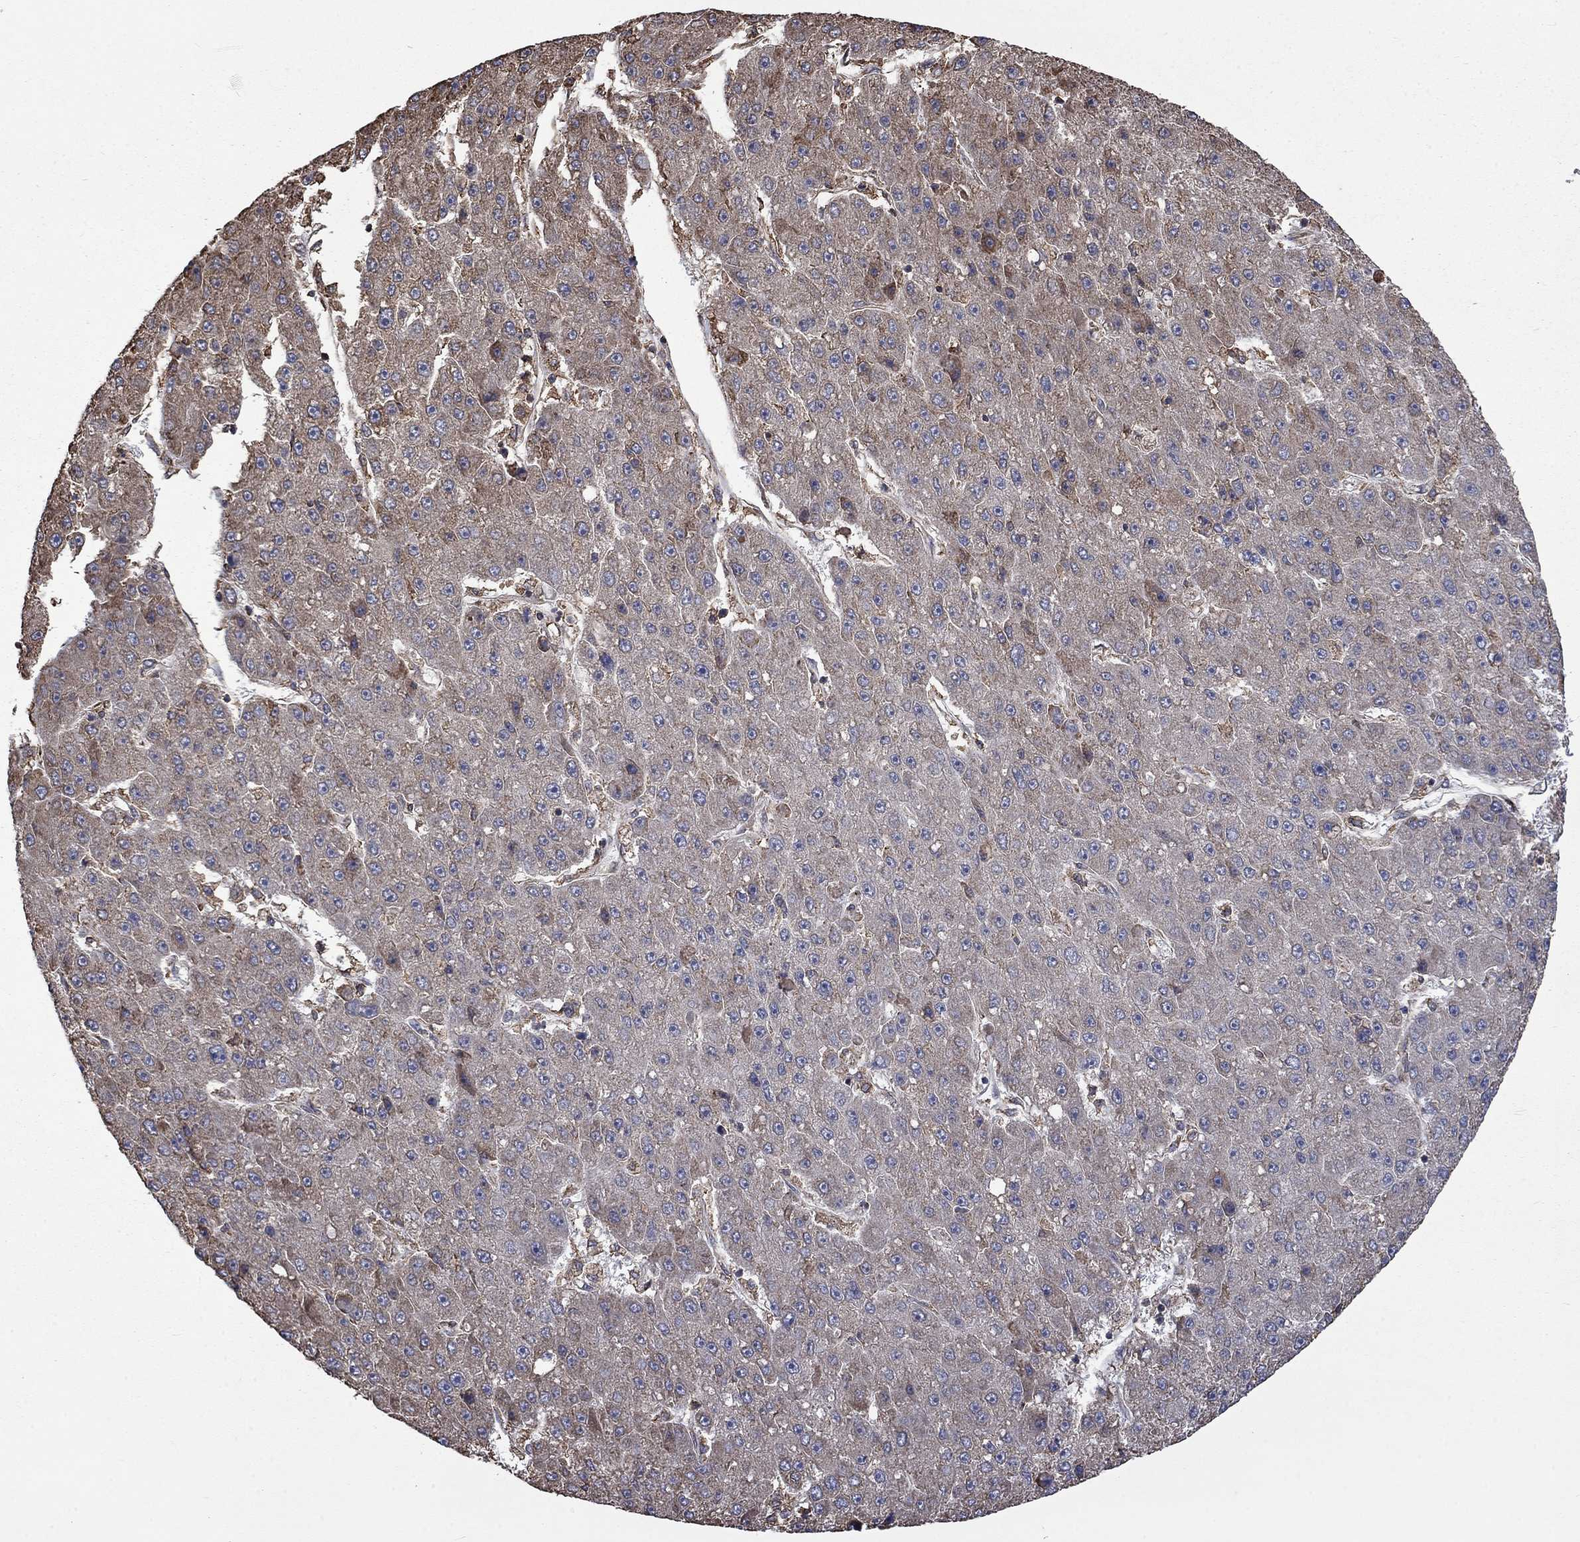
{"staining": {"intensity": "weak", "quantity": ">75%", "location": "cytoplasmic/membranous"}, "tissue": "liver cancer", "cell_type": "Tumor cells", "image_type": "cancer", "snomed": [{"axis": "morphology", "description": "Carcinoma, Hepatocellular, NOS"}, {"axis": "topography", "description": "Liver"}], "caption": "A brown stain shows weak cytoplasmic/membranous expression of a protein in human liver cancer (hepatocellular carcinoma) tumor cells. (brown staining indicates protein expression, while blue staining denotes nuclei).", "gene": "ESRRA", "patient": {"sex": "male", "age": 67}}